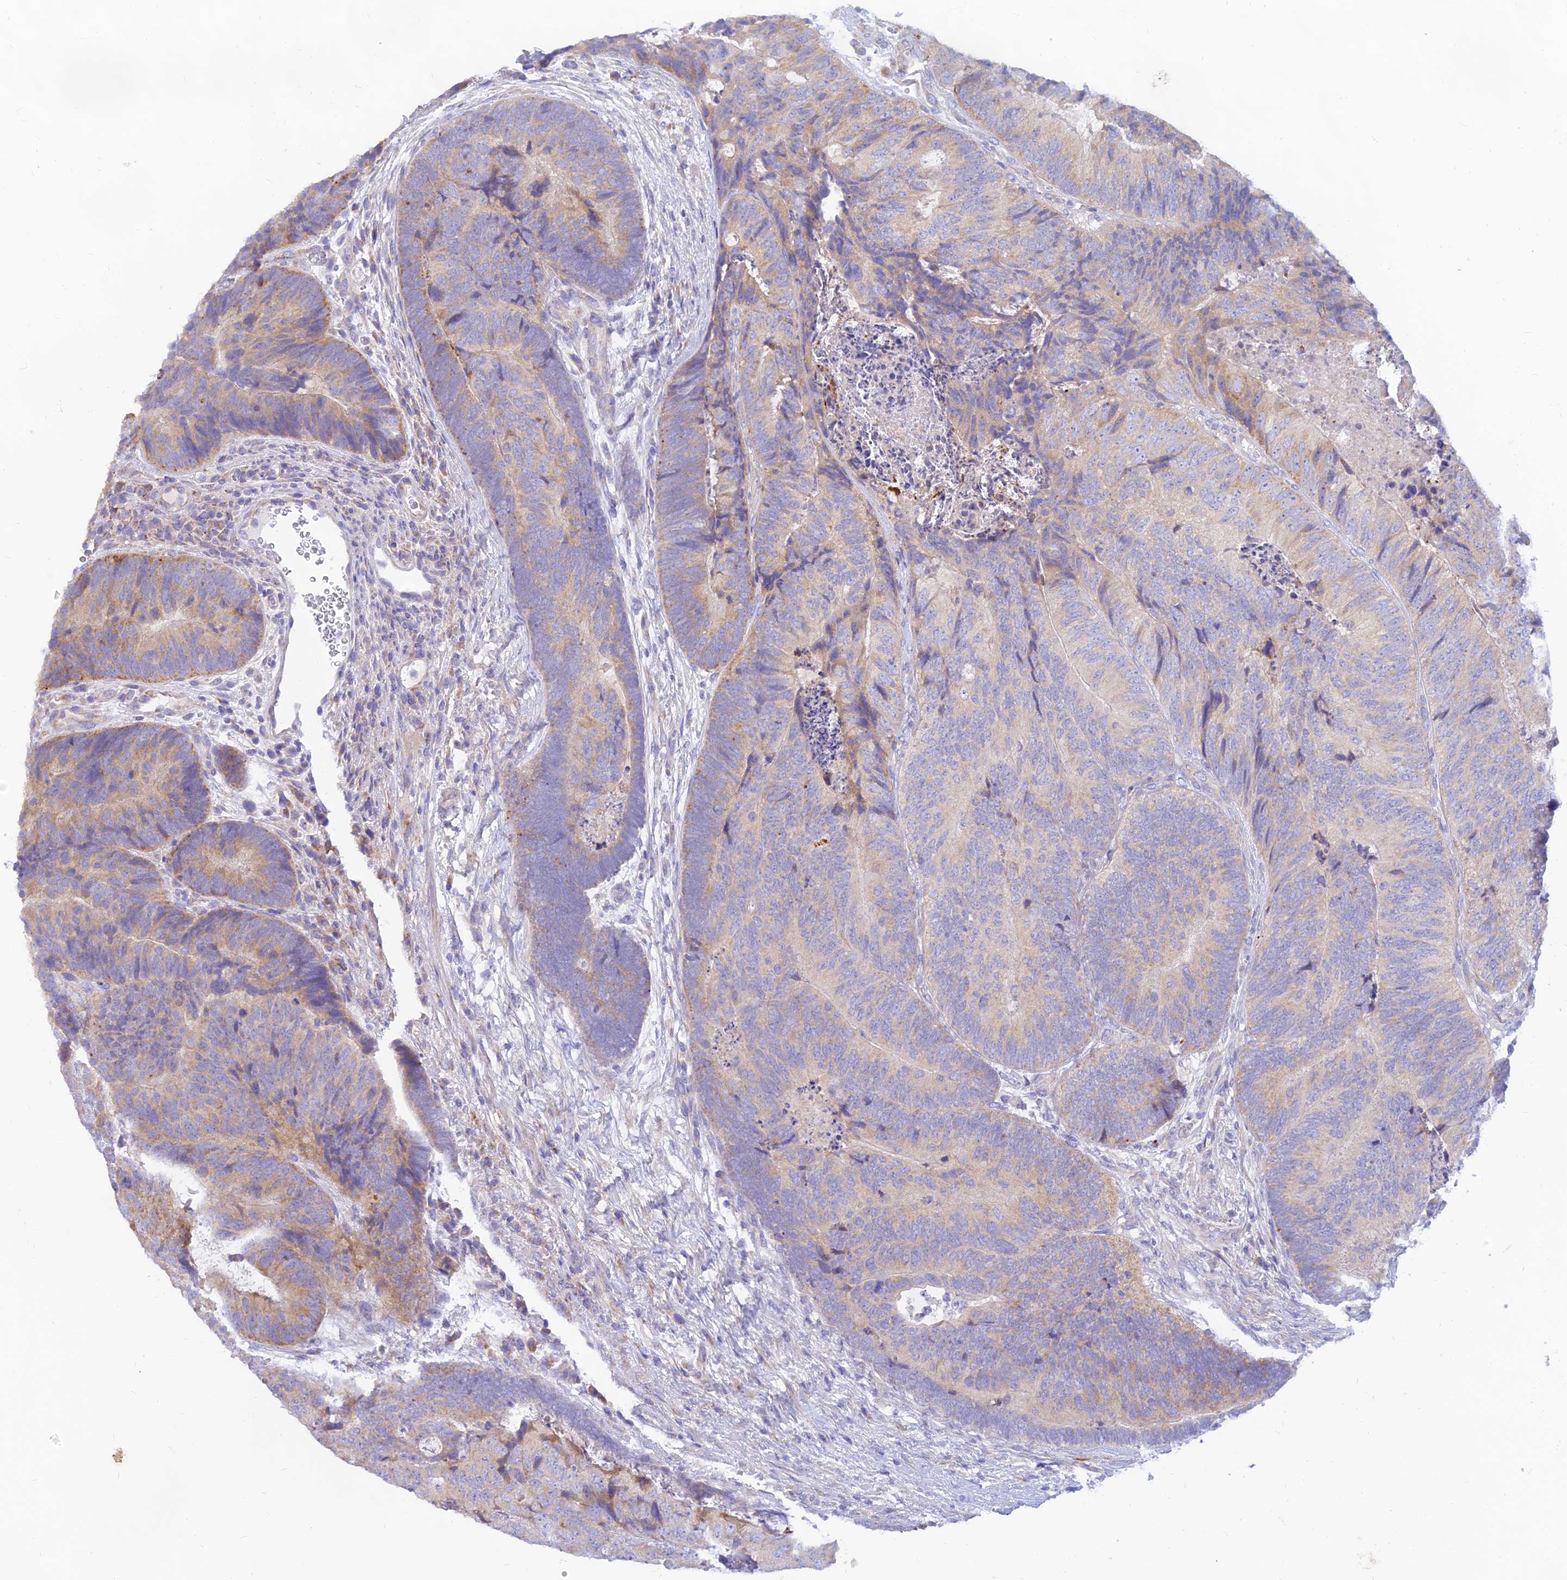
{"staining": {"intensity": "weak", "quantity": "25%-75%", "location": "cytoplasmic/membranous"}, "tissue": "colorectal cancer", "cell_type": "Tumor cells", "image_type": "cancer", "snomed": [{"axis": "morphology", "description": "Adenocarcinoma, NOS"}, {"axis": "topography", "description": "Colon"}], "caption": "Protein positivity by IHC exhibits weak cytoplasmic/membranous staining in approximately 25%-75% of tumor cells in colorectal cancer.", "gene": "TMEM30B", "patient": {"sex": "female", "age": 67}}